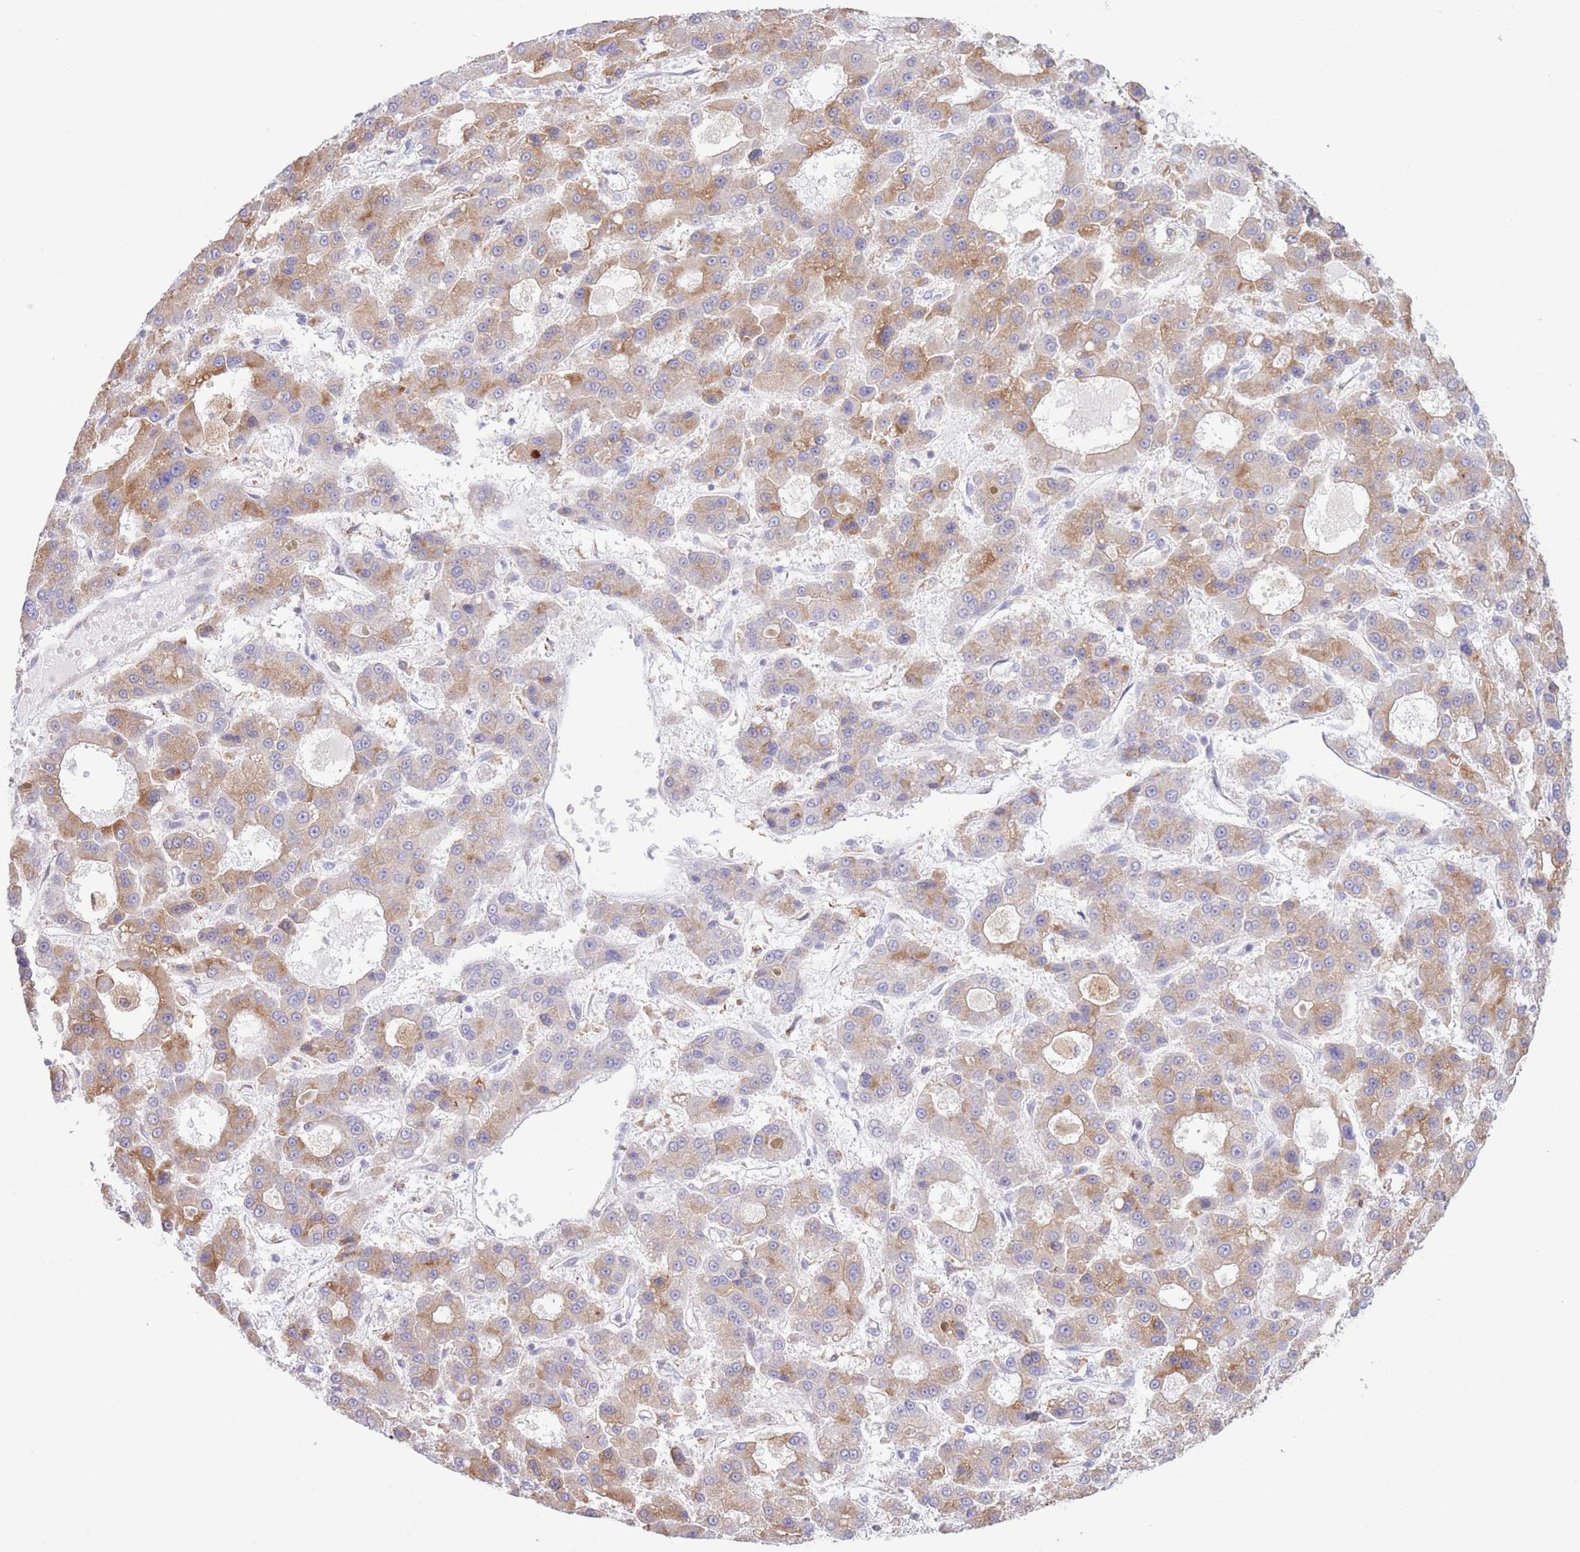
{"staining": {"intensity": "moderate", "quantity": "25%-75%", "location": "cytoplasmic/membranous"}, "tissue": "liver cancer", "cell_type": "Tumor cells", "image_type": "cancer", "snomed": [{"axis": "morphology", "description": "Carcinoma, Hepatocellular, NOS"}, {"axis": "topography", "description": "Liver"}], "caption": "Liver hepatocellular carcinoma tissue demonstrates moderate cytoplasmic/membranous positivity in approximately 25%-75% of tumor cells, visualized by immunohistochemistry. (DAB (3,3'-diaminobenzidine) = brown stain, brightfield microscopy at high magnification).", "gene": "MYDGF", "patient": {"sex": "male", "age": 70}}